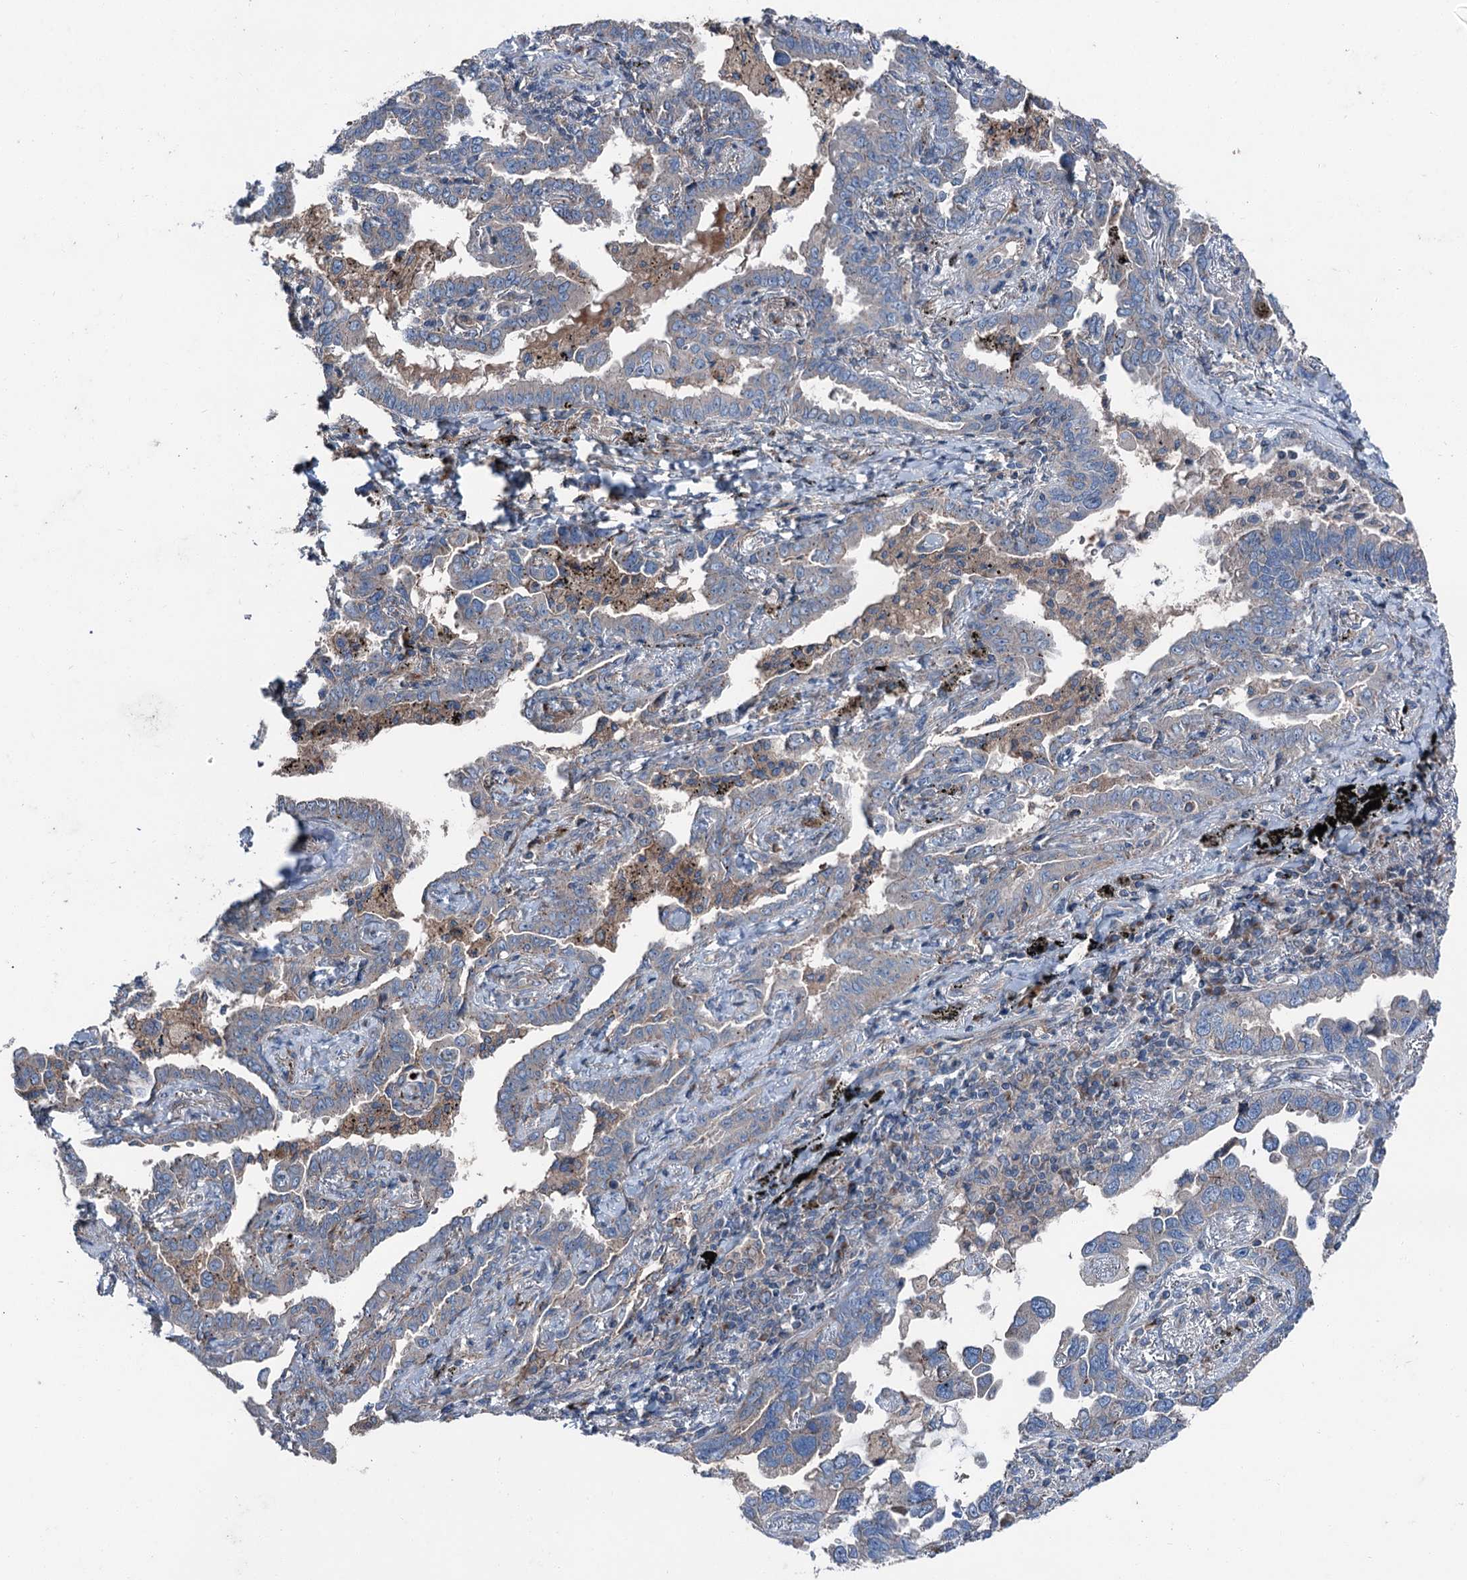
{"staining": {"intensity": "negative", "quantity": "none", "location": "none"}, "tissue": "lung cancer", "cell_type": "Tumor cells", "image_type": "cancer", "snomed": [{"axis": "morphology", "description": "Adenocarcinoma, NOS"}, {"axis": "topography", "description": "Lung"}], "caption": "IHC photomicrograph of adenocarcinoma (lung) stained for a protein (brown), which demonstrates no positivity in tumor cells.", "gene": "RUFY1", "patient": {"sex": "male", "age": 67}}